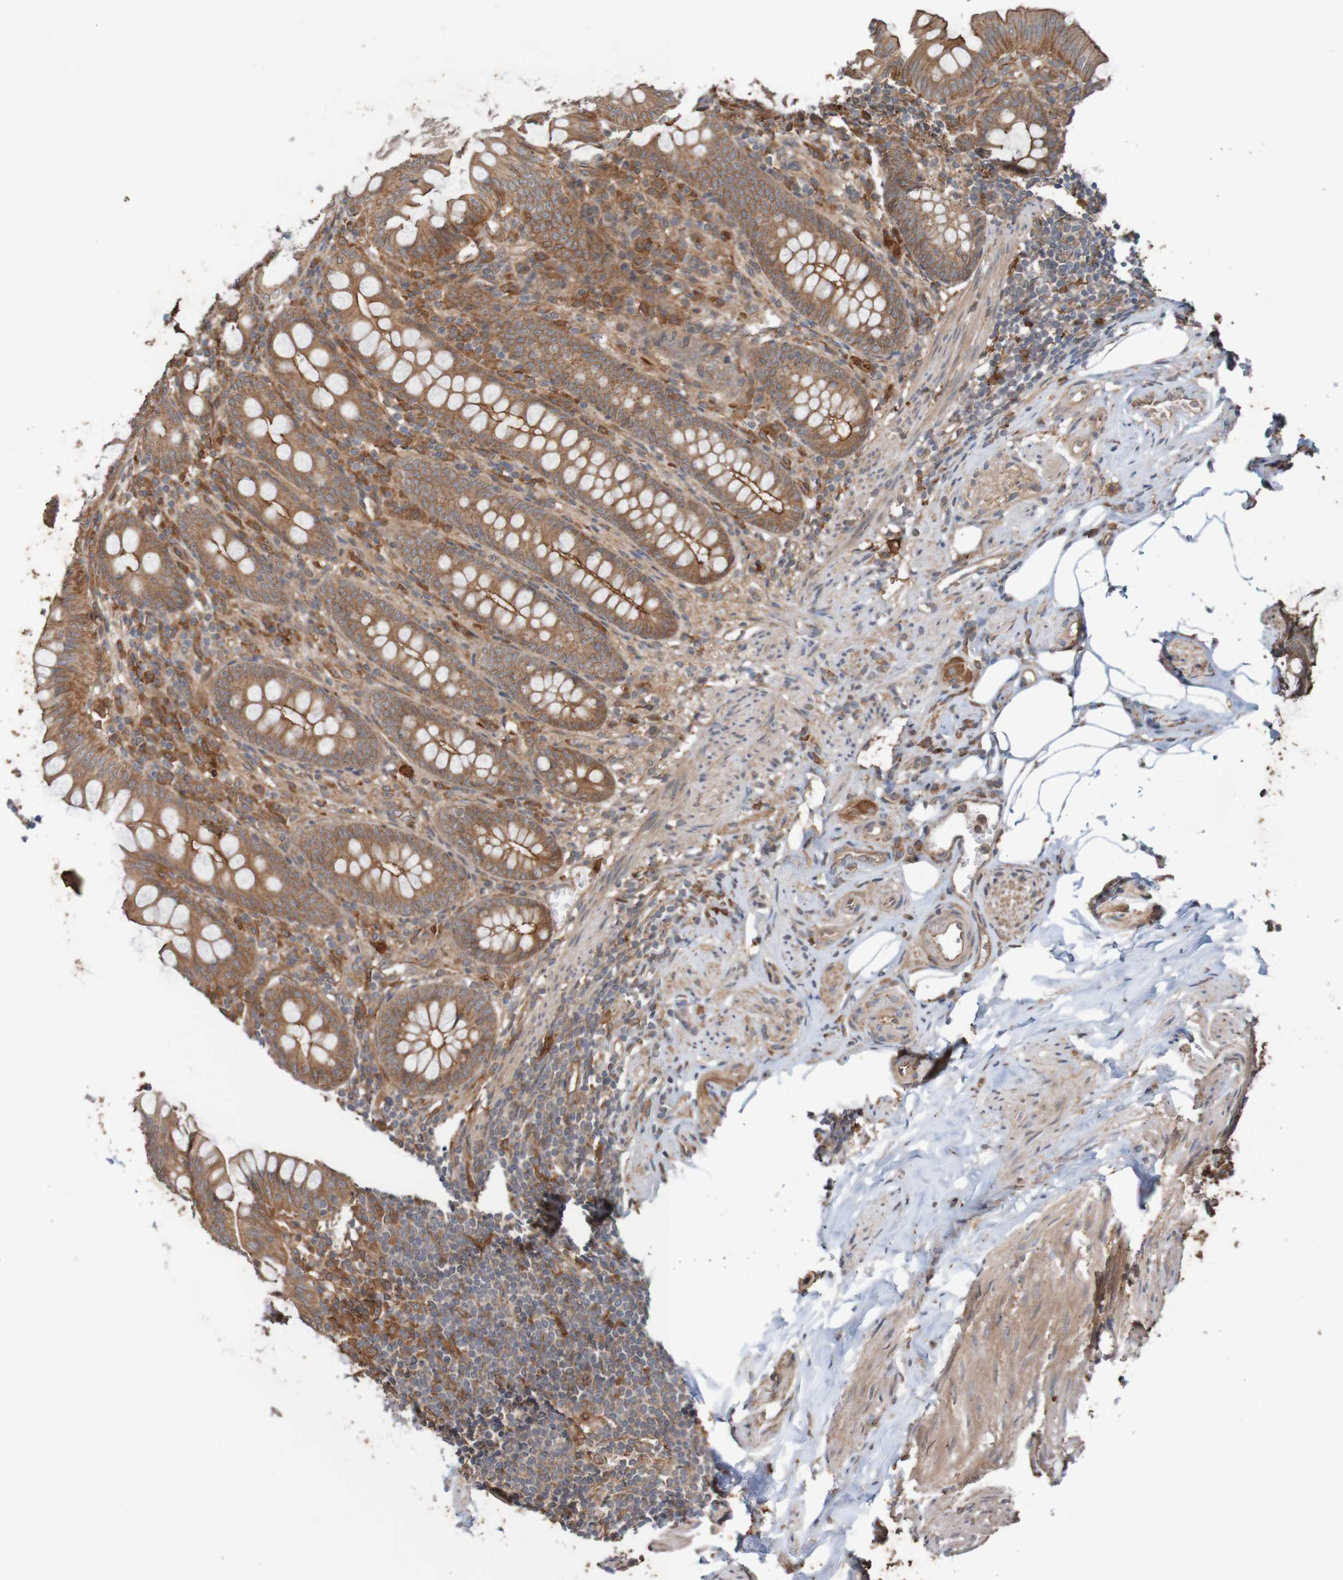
{"staining": {"intensity": "moderate", "quantity": ">75%", "location": "cytoplasmic/membranous"}, "tissue": "appendix", "cell_type": "Glandular cells", "image_type": "normal", "snomed": [{"axis": "morphology", "description": "Normal tissue, NOS"}, {"axis": "topography", "description": "Appendix"}], "caption": "This micrograph shows immunohistochemistry (IHC) staining of benign appendix, with medium moderate cytoplasmic/membranous expression in about >75% of glandular cells.", "gene": "ARHGEF11", "patient": {"sex": "female", "age": 77}}